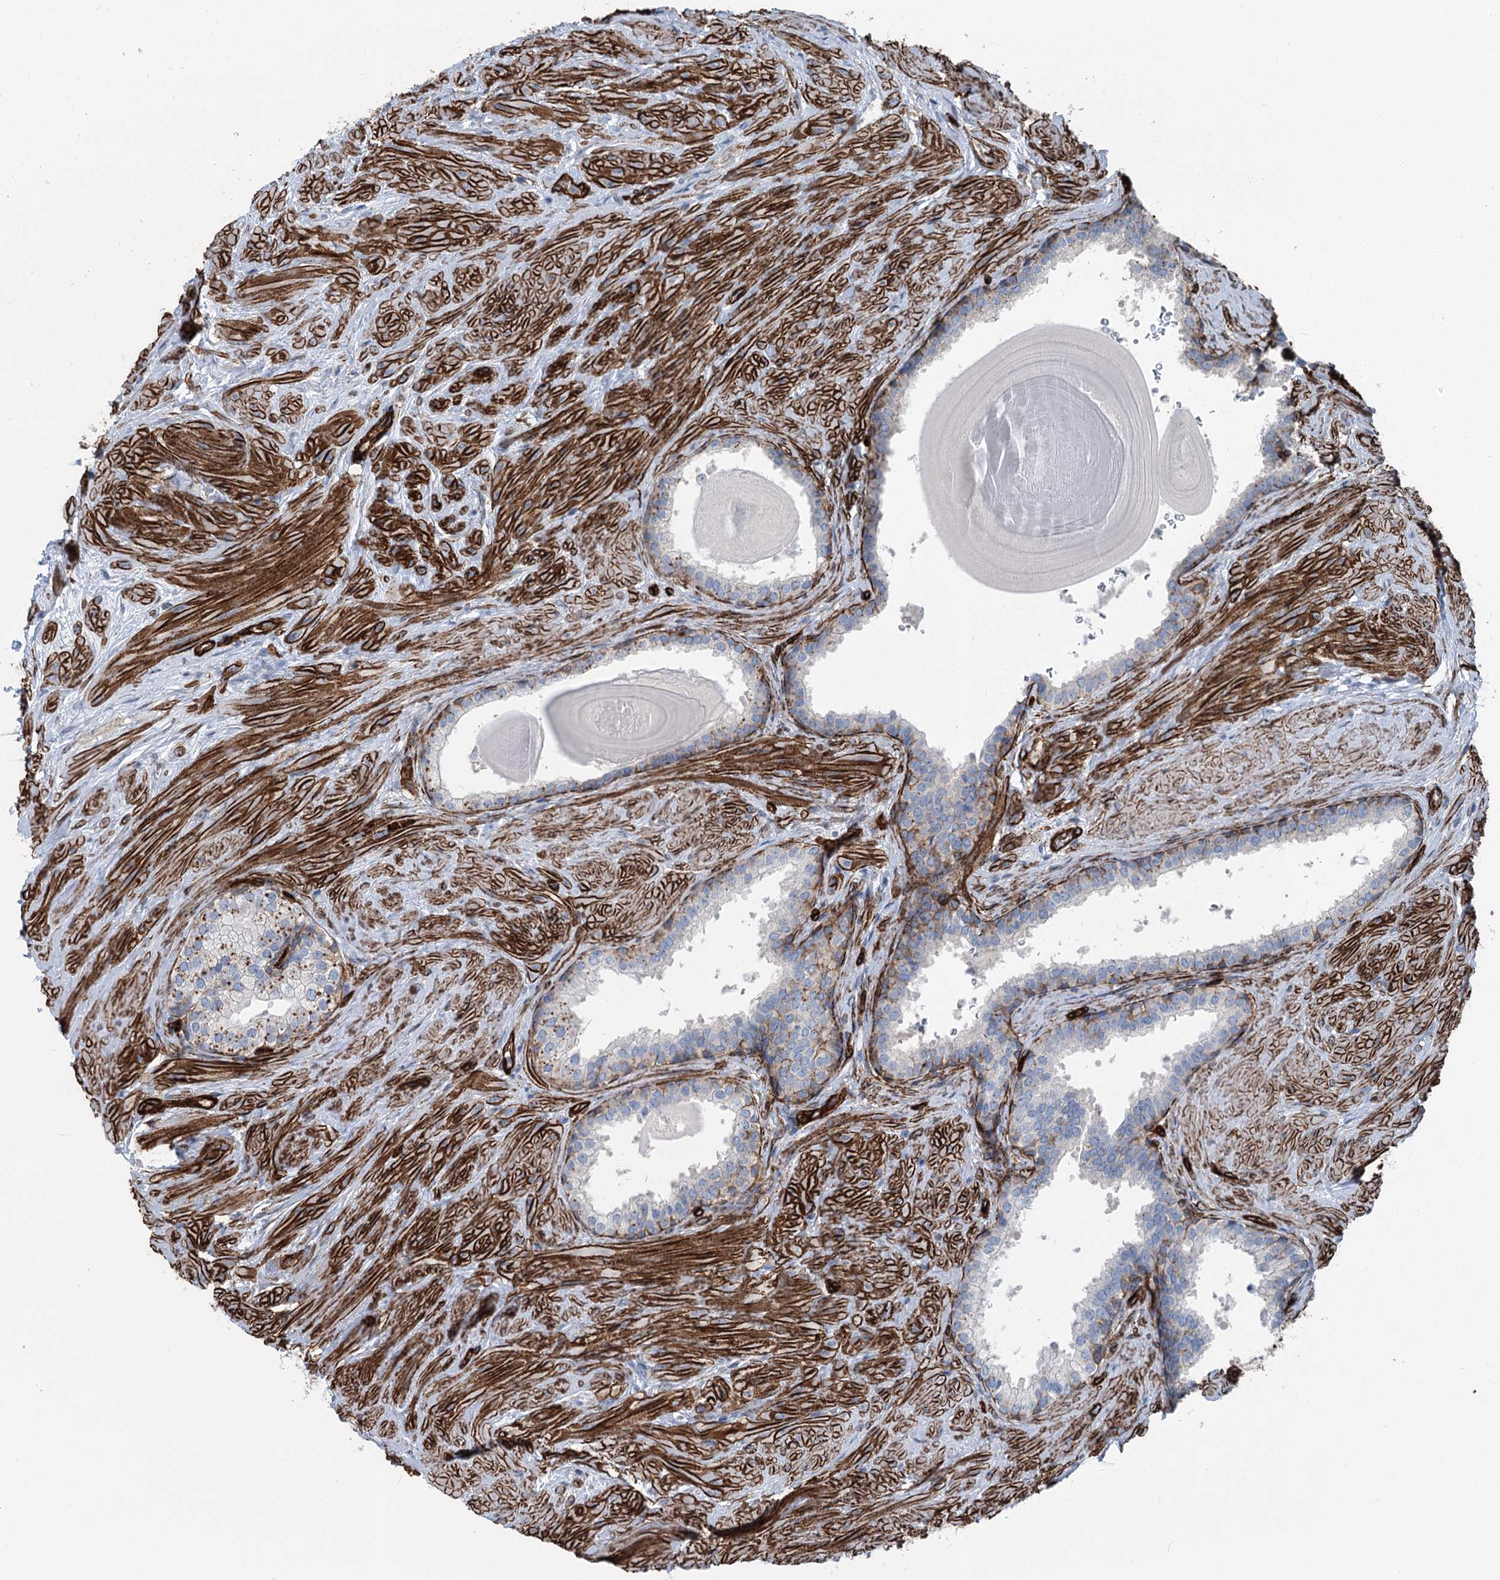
{"staining": {"intensity": "moderate", "quantity": "<25%", "location": "cytoplasmic/membranous"}, "tissue": "prostate", "cell_type": "Glandular cells", "image_type": "normal", "snomed": [{"axis": "morphology", "description": "Normal tissue, NOS"}, {"axis": "topography", "description": "Prostate"}], "caption": "Brown immunohistochemical staining in benign prostate shows moderate cytoplasmic/membranous staining in about <25% of glandular cells.", "gene": "IQSEC1", "patient": {"sex": "male", "age": 48}}